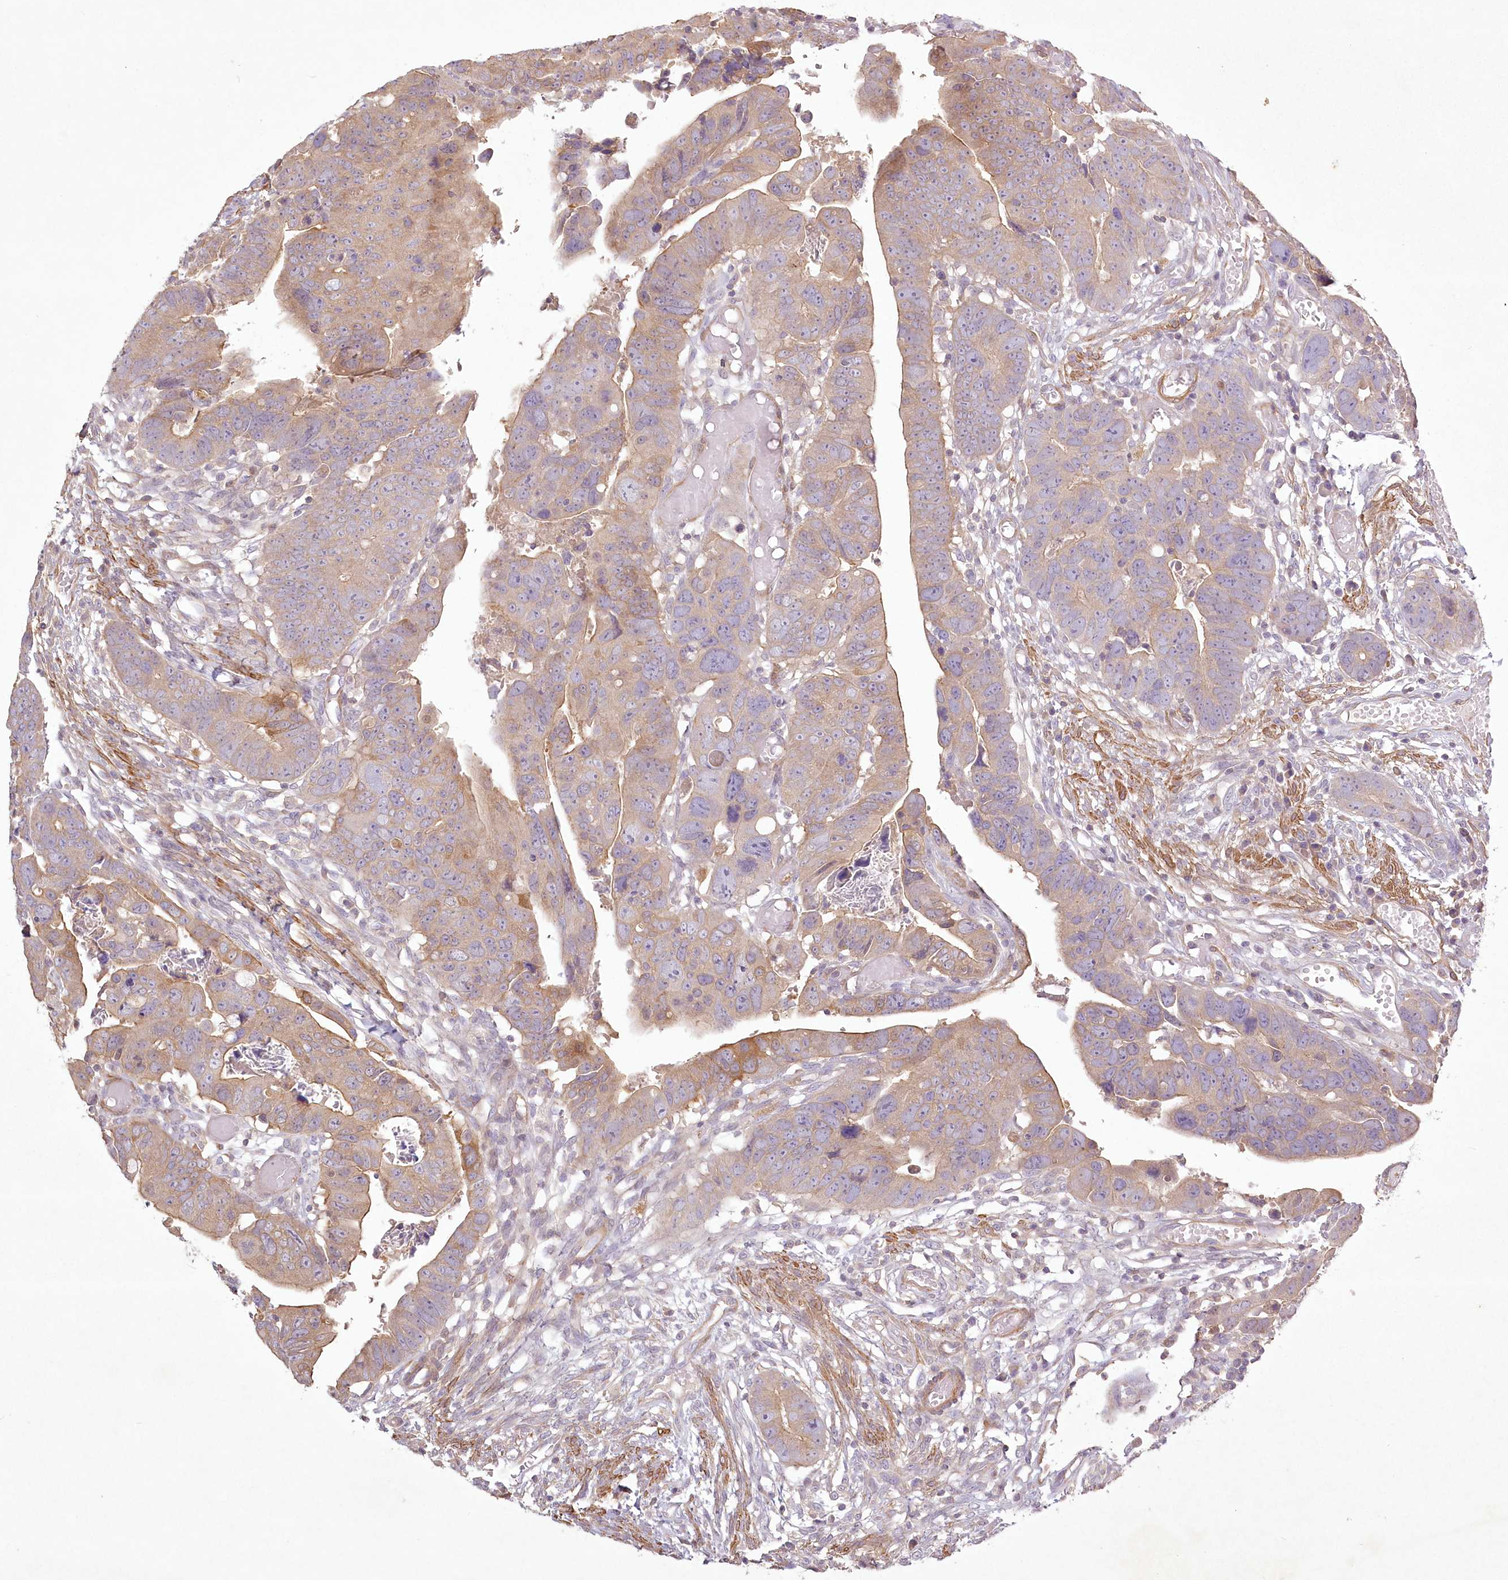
{"staining": {"intensity": "weak", "quantity": "25%-75%", "location": "cytoplasmic/membranous"}, "tissue": "colorectal cancer", "cell_type": "Tumor cells", "image_type": "cancer", "snomed": [{"axis": "morphology", "description": "Adenocarcinoma, NOS"}, {"axis": "topography", "description": "Rectum"}], "caption": "Colorectal cancer (adenocarcinoma) tissue displays weak cytoplasmic/membranous staining in approximately 25%-75% of tumor cells, visualized by immunohistochemistry.", "gene": "INPP4B", "patient": {"sex": "female", "age": 65}}